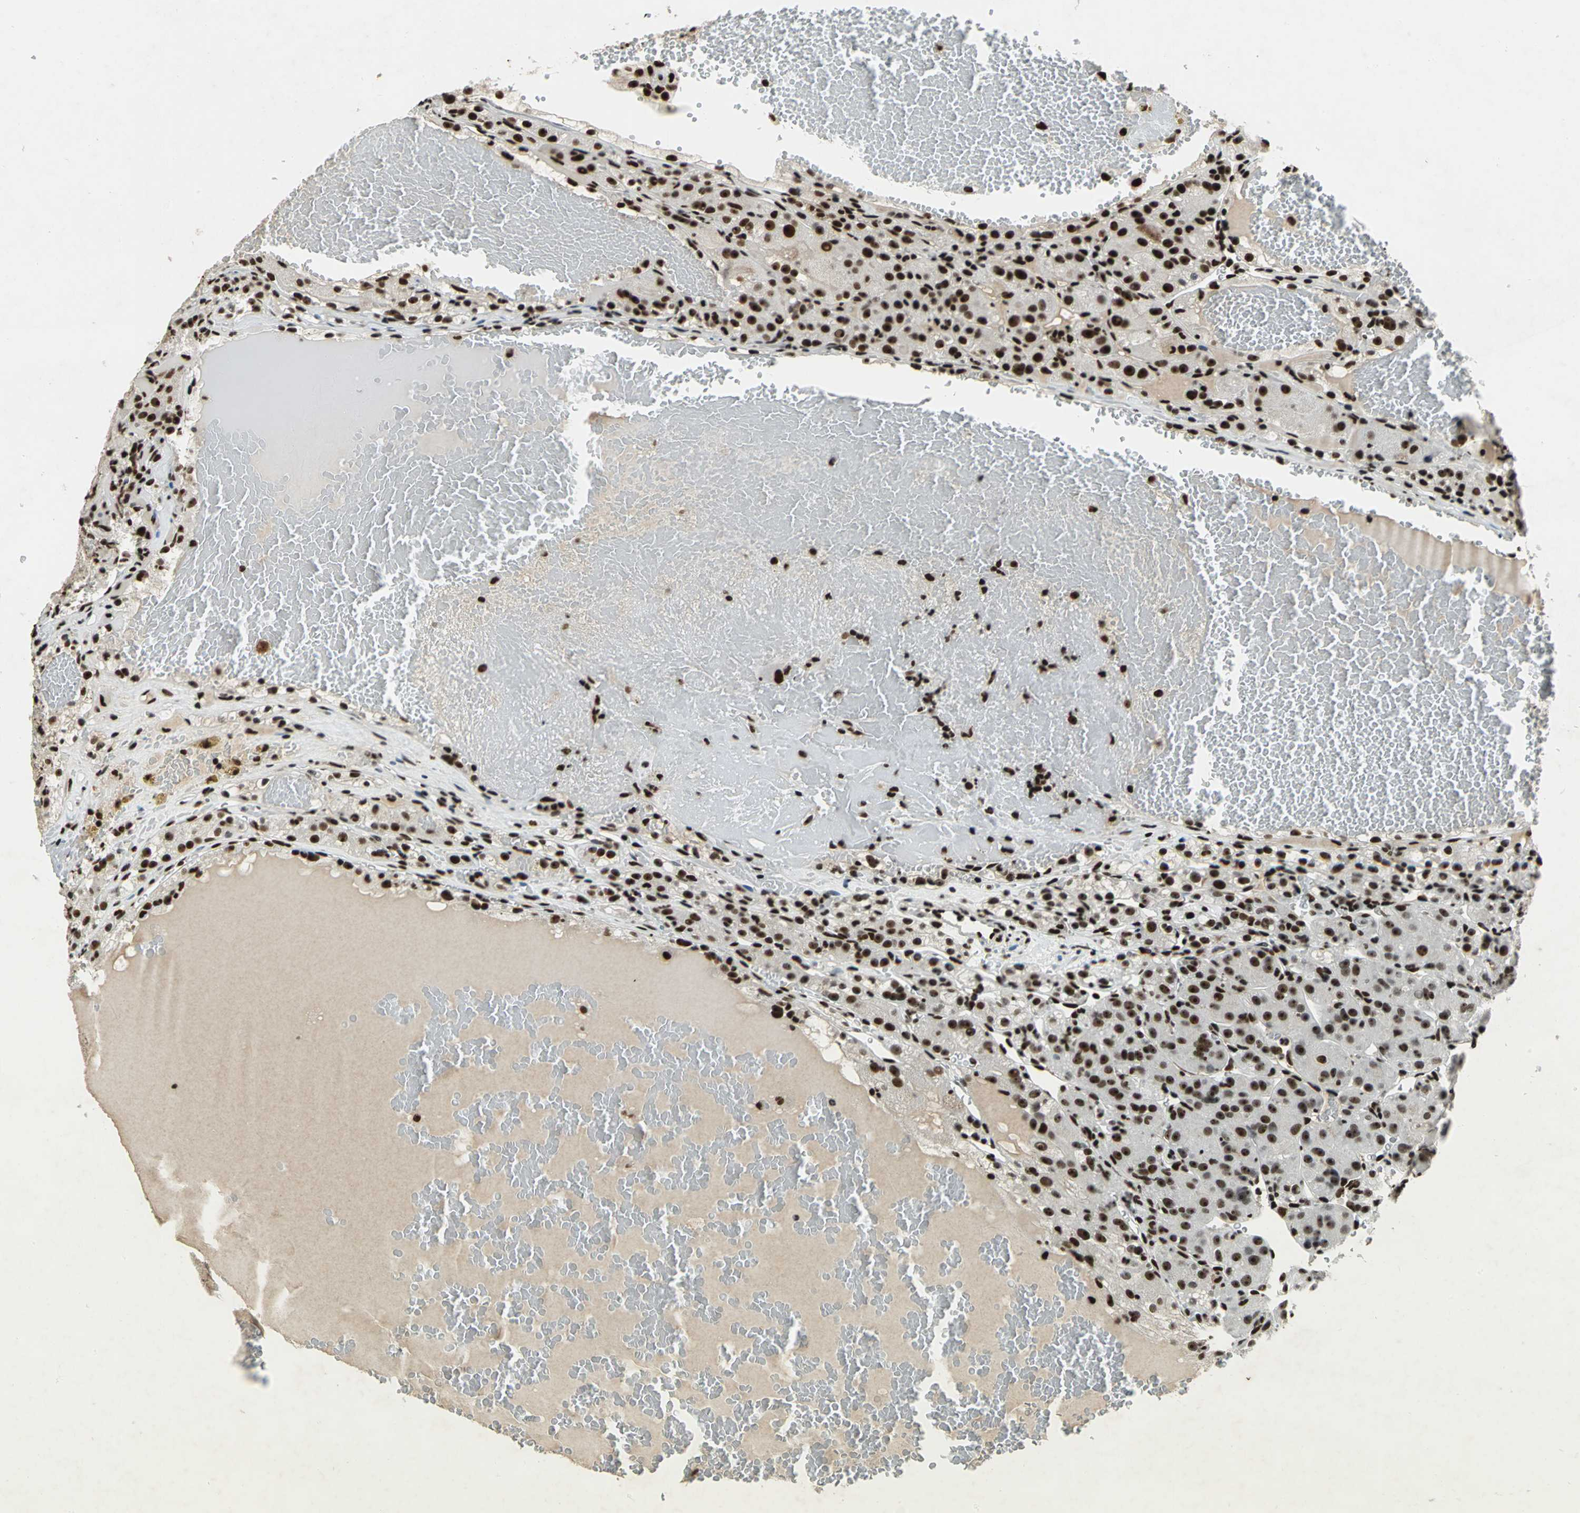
{"staining": {"intensity": "strong", "quantity": ">75%", "location": "nuclear"}, "tissue": "renal cancer", "cell_type": "Tumor cells", "image_type": "cancer", "snomed": [{"axis": "morphology", "description": "Normal tissue, NOS"}, {"axis": "morphology", "description": "Adenocarcinoma, NOS"}, {"axis": "topography", "description": "Kidney"}], "caption": "Protein analysis of adenocarcinoma (renal) tissue shows strong nuclear positivity in about >75% of tumor cells.", "gene": "UBTF", "patient": {"sex": "male", "age": 61}}